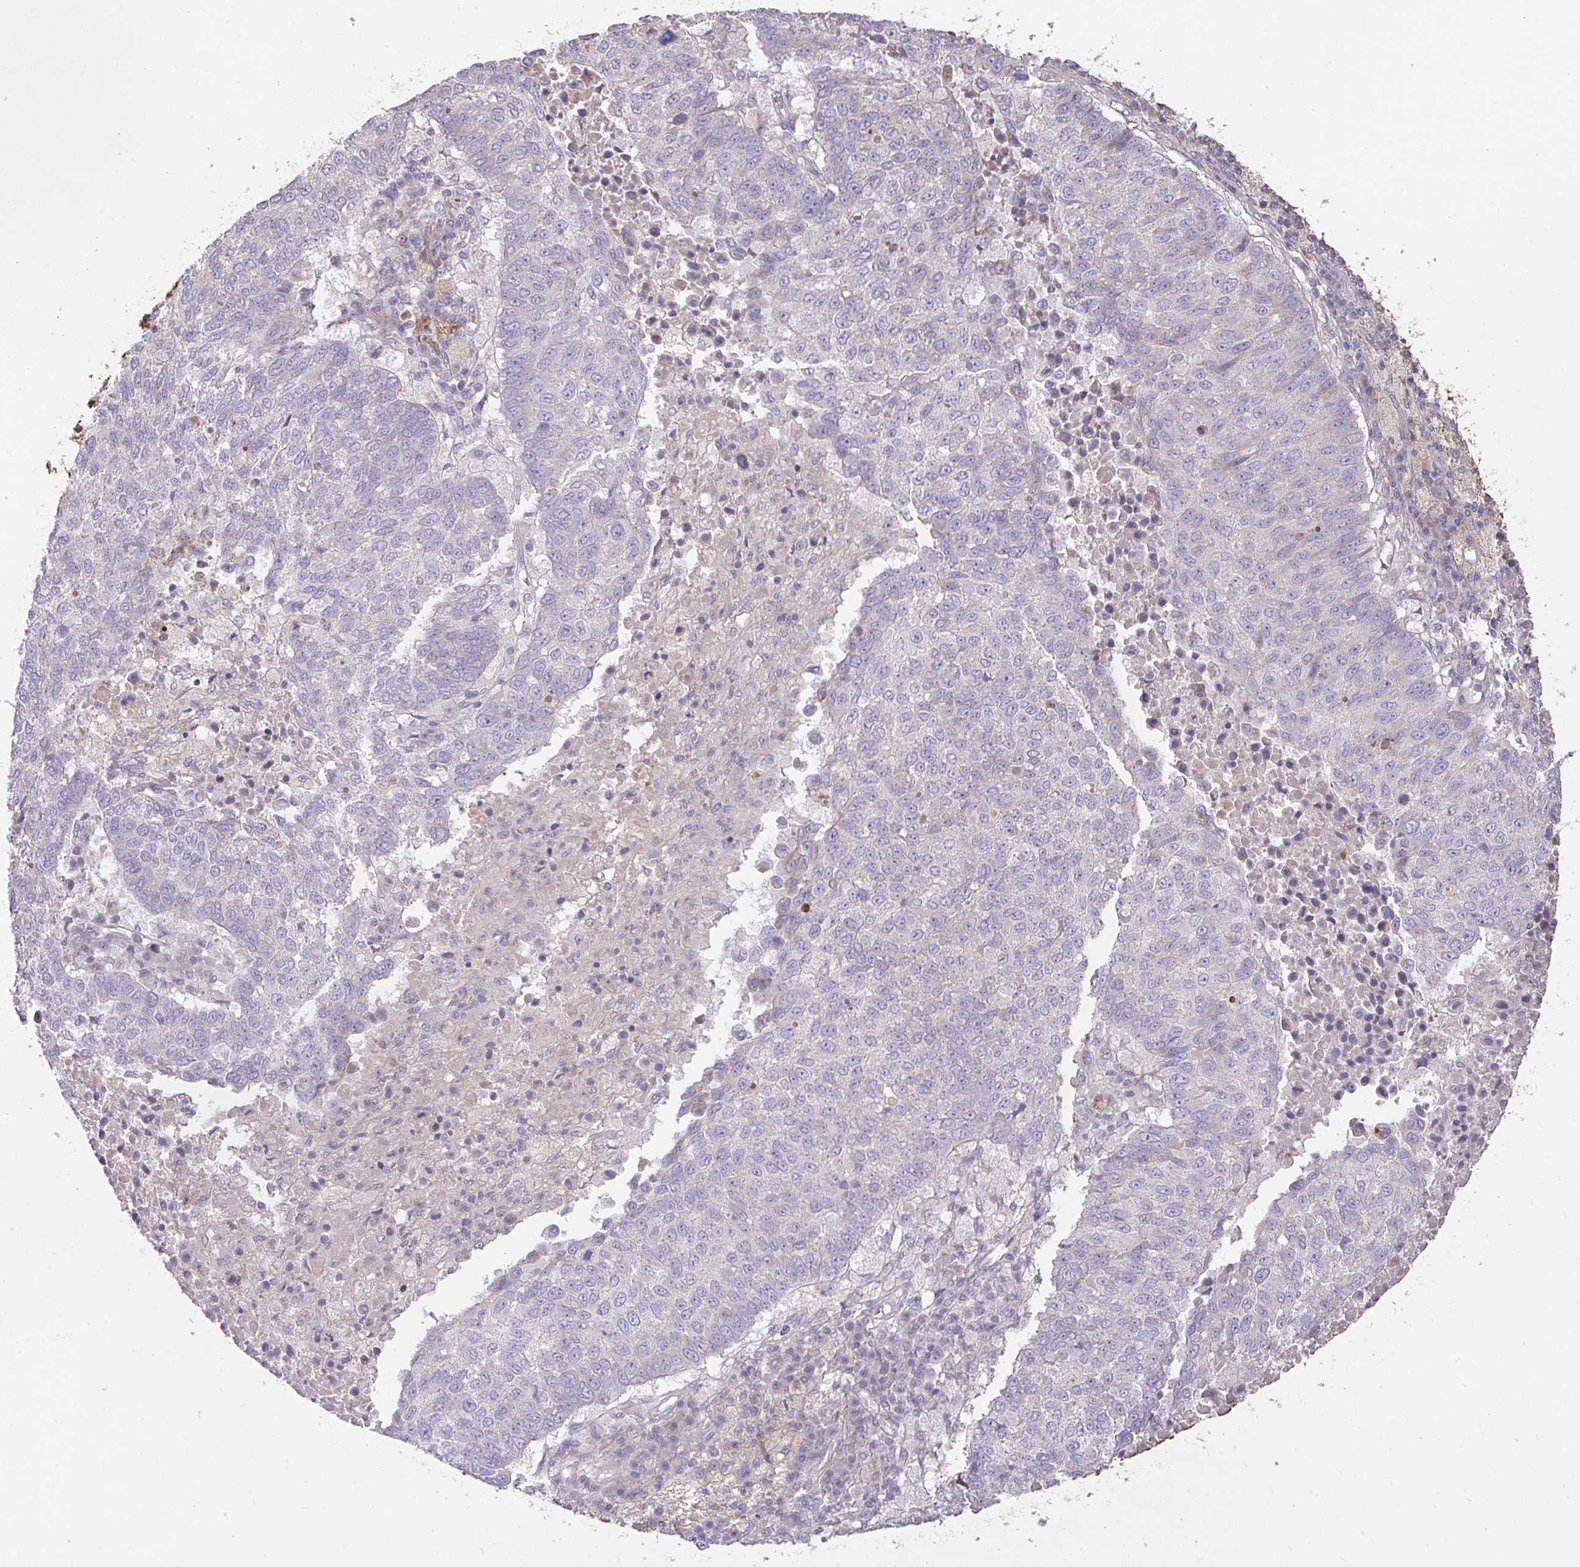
{"staining": {"intensity": "negative", "quantity": "none", "location": "none"}, "tissue": "lung cancer", "cell_type": "Tumor cells", "image_type": "cancer", "snomed": [{"axis": "morphology", "description": "Squamous cell carcinoma, NOS"}, {"axis": "topography", "description": "Lung"}], "caption": "DAB immunohistochemical staining of human lung cancer displays no significant expression in tumor cells.", "gene": "FCER1A", "patient": {"sex": "male", "age": 73}}